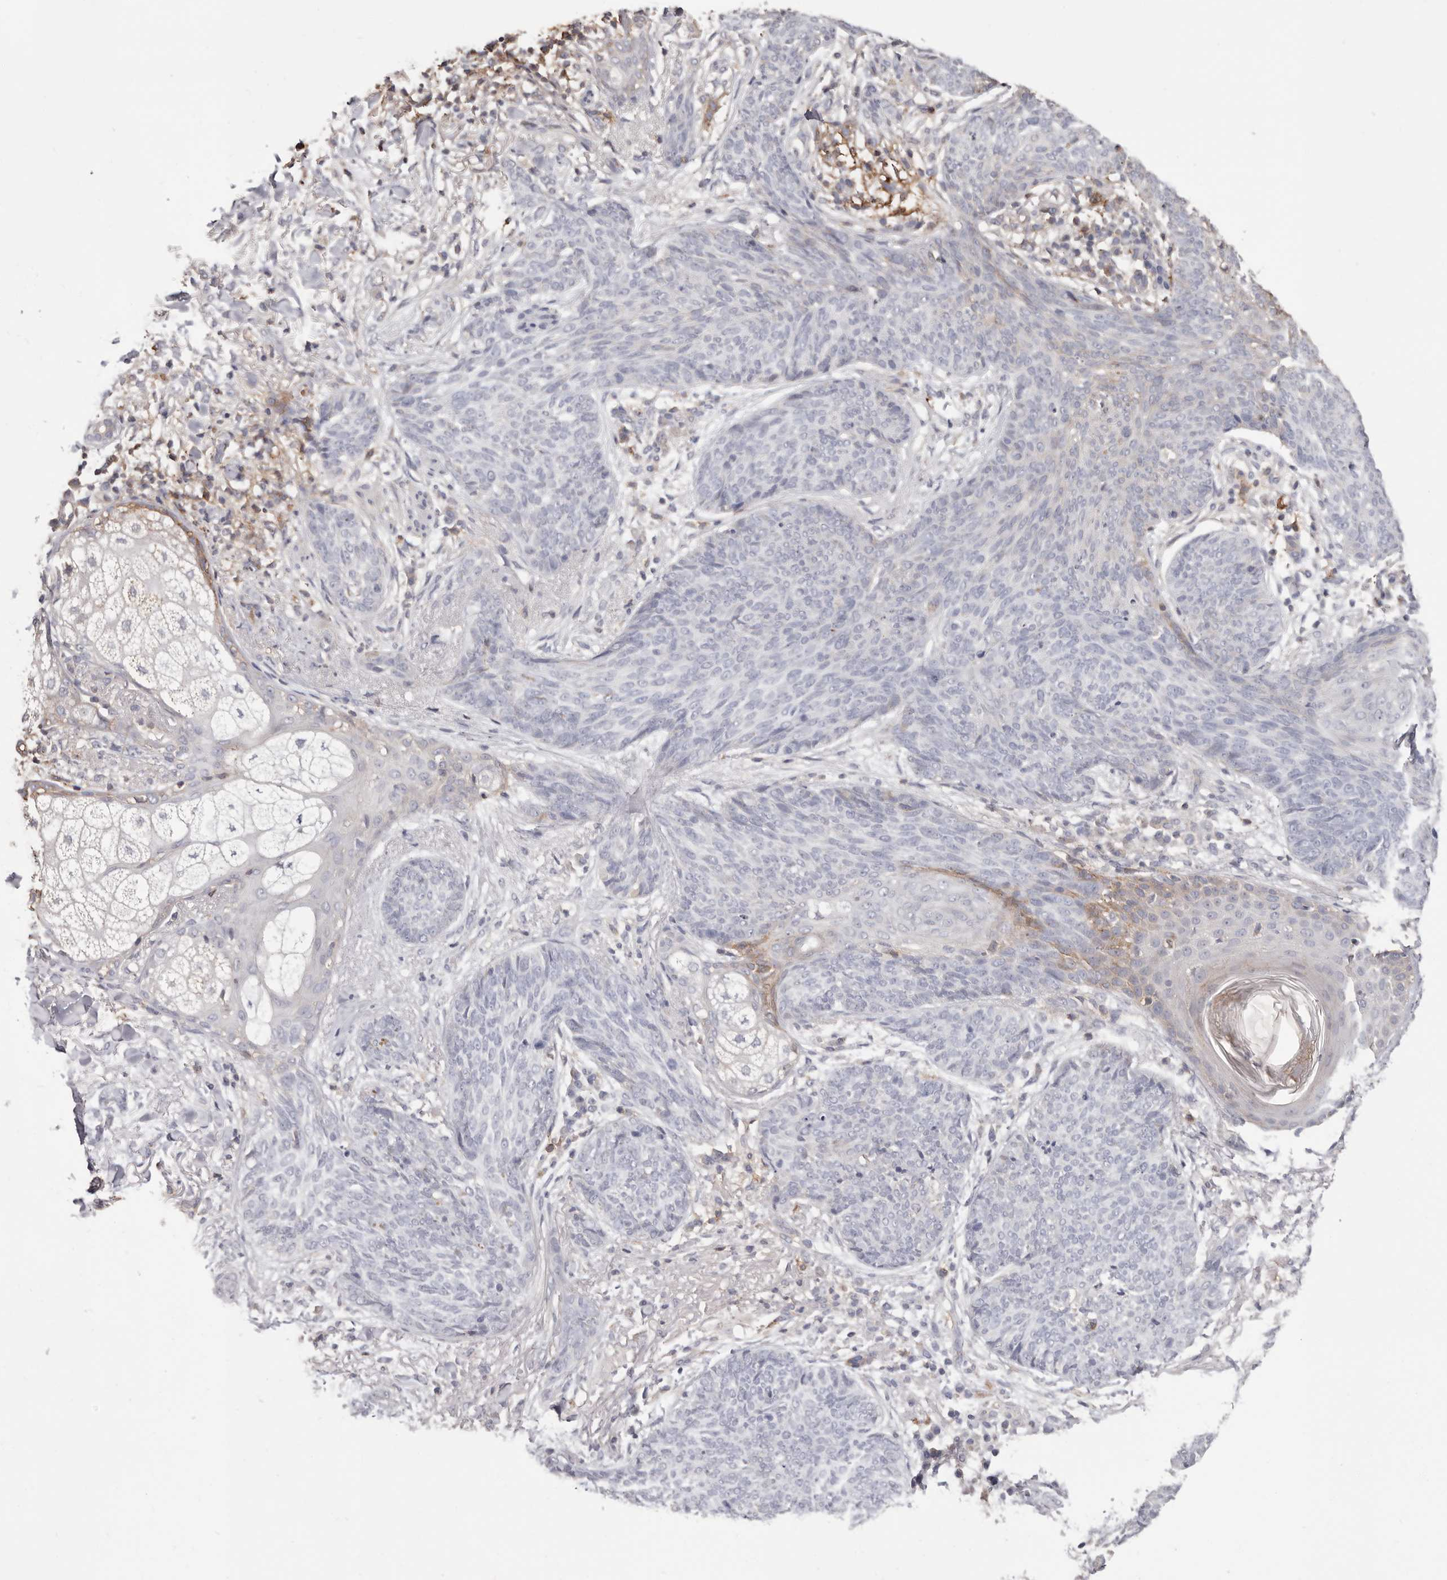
{"staining": {"intensity": "negative", "quantity": "none", "location": "none"}, "tissue": "skin cancer", "cell_type": "Tumor cells", "image_type": "cancer", "snomed": [{"axis": "morphology", "description": "Basal cell carcinoma"}, {"axis": "topography", "description": "Skin"}], "caption": "This is an IHC image of human skin cancer. There is no expression in tumor cells.", "gene": "MMACHC", "patient": {"sex": "male", "age": 85}}